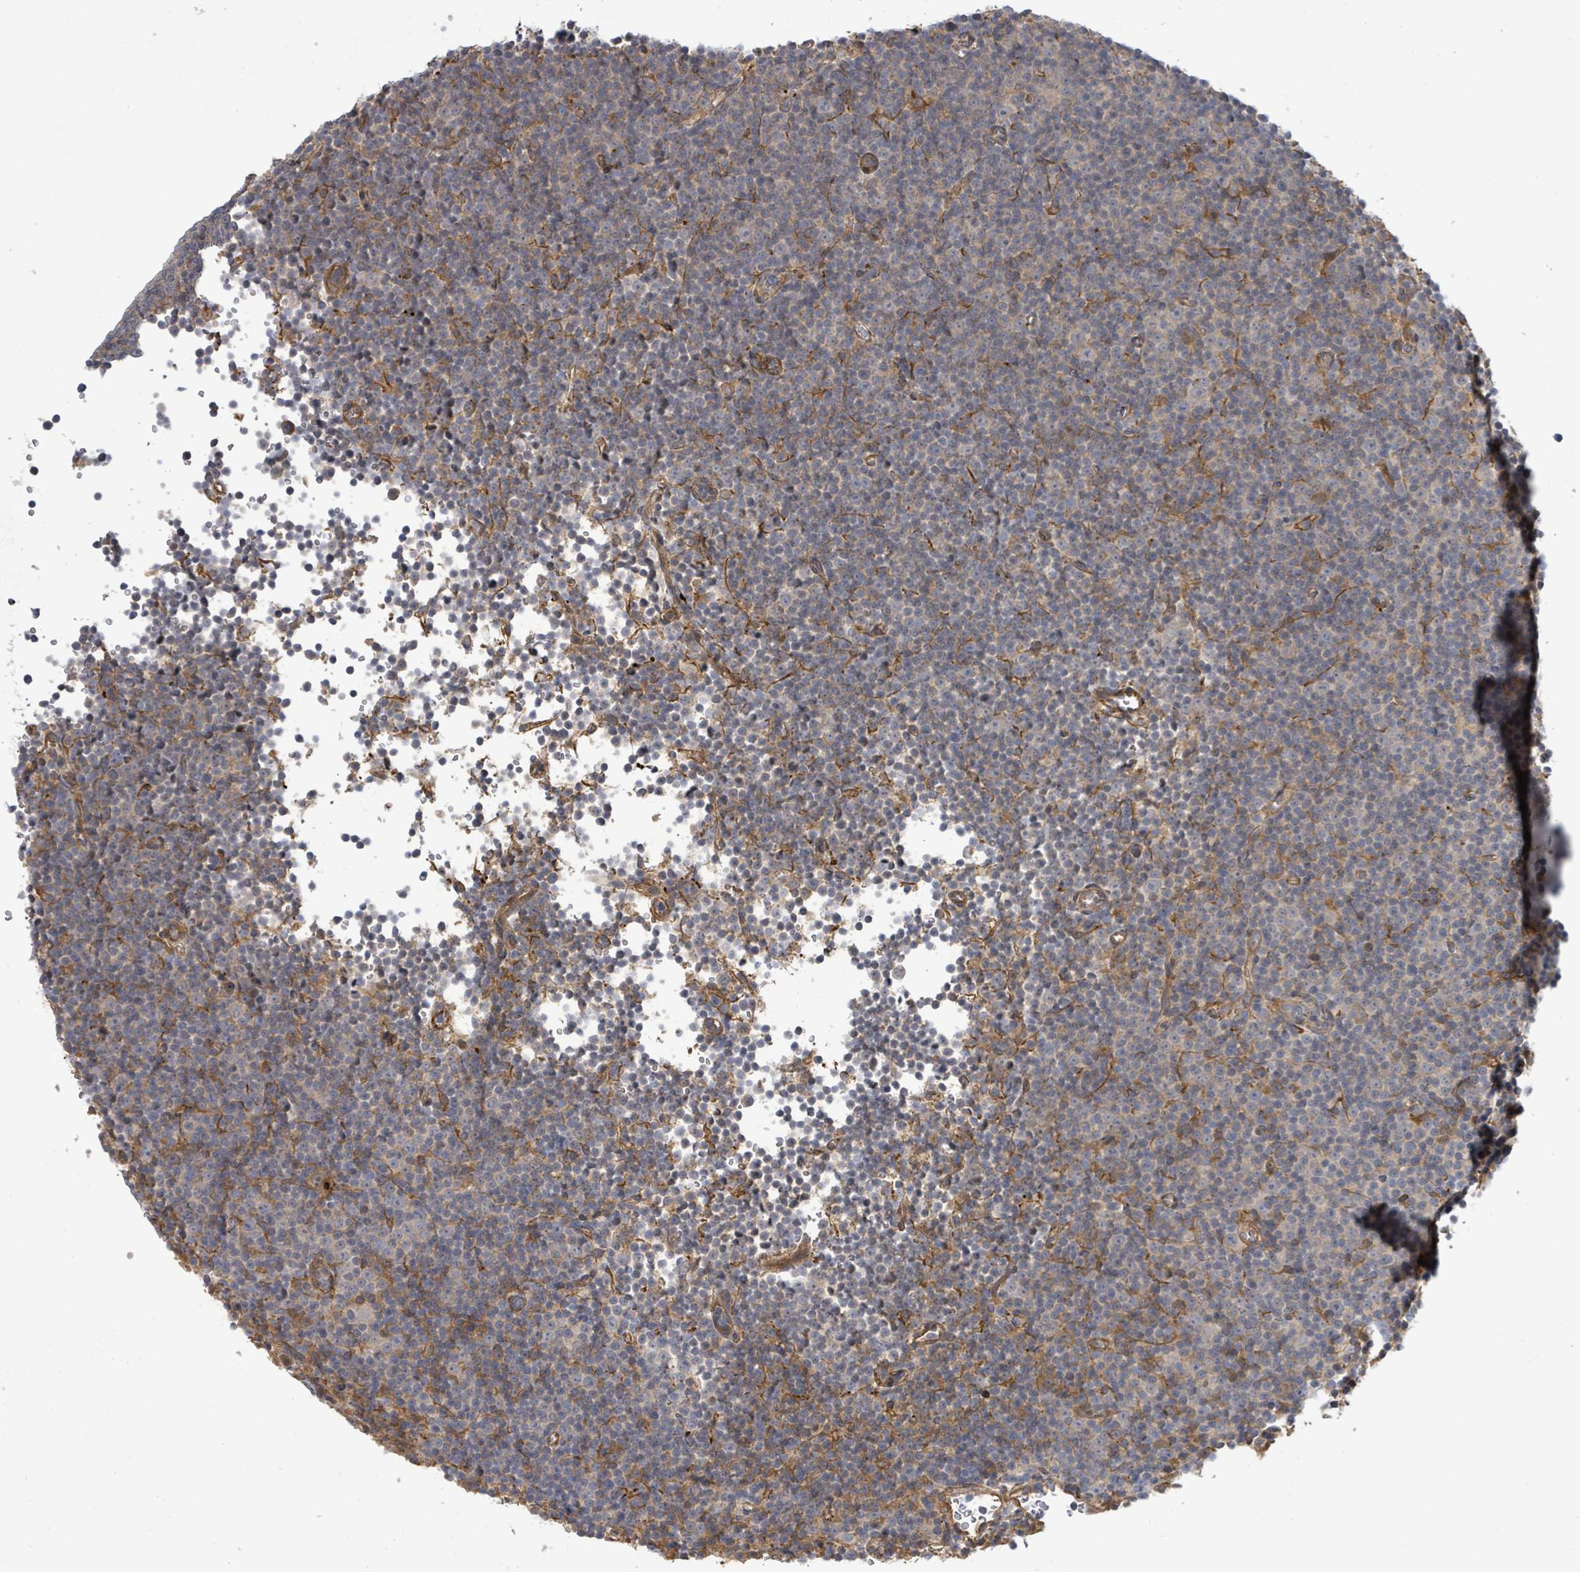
{"staining": {"intensity": "negative", "quantity": "none", "location": "none"}, "tissue": "lymphoma", "cell_type": "Tumor cells", "image_type": "cancer", "snomed": [{"axis": "morphology", "description": "Malignant lymphoma, non-Hodgkin's type, Low grade"}, {"axis": "topography", "description": "Lymph node"}], "caption": "Low-grade malignant lymphoma, non-Hodgkin's type was stained to show a protein in brown. There is no significant staining in tumor cells.", "gene": "STARD4", "patient": {"sex": "female", "age": 67}}